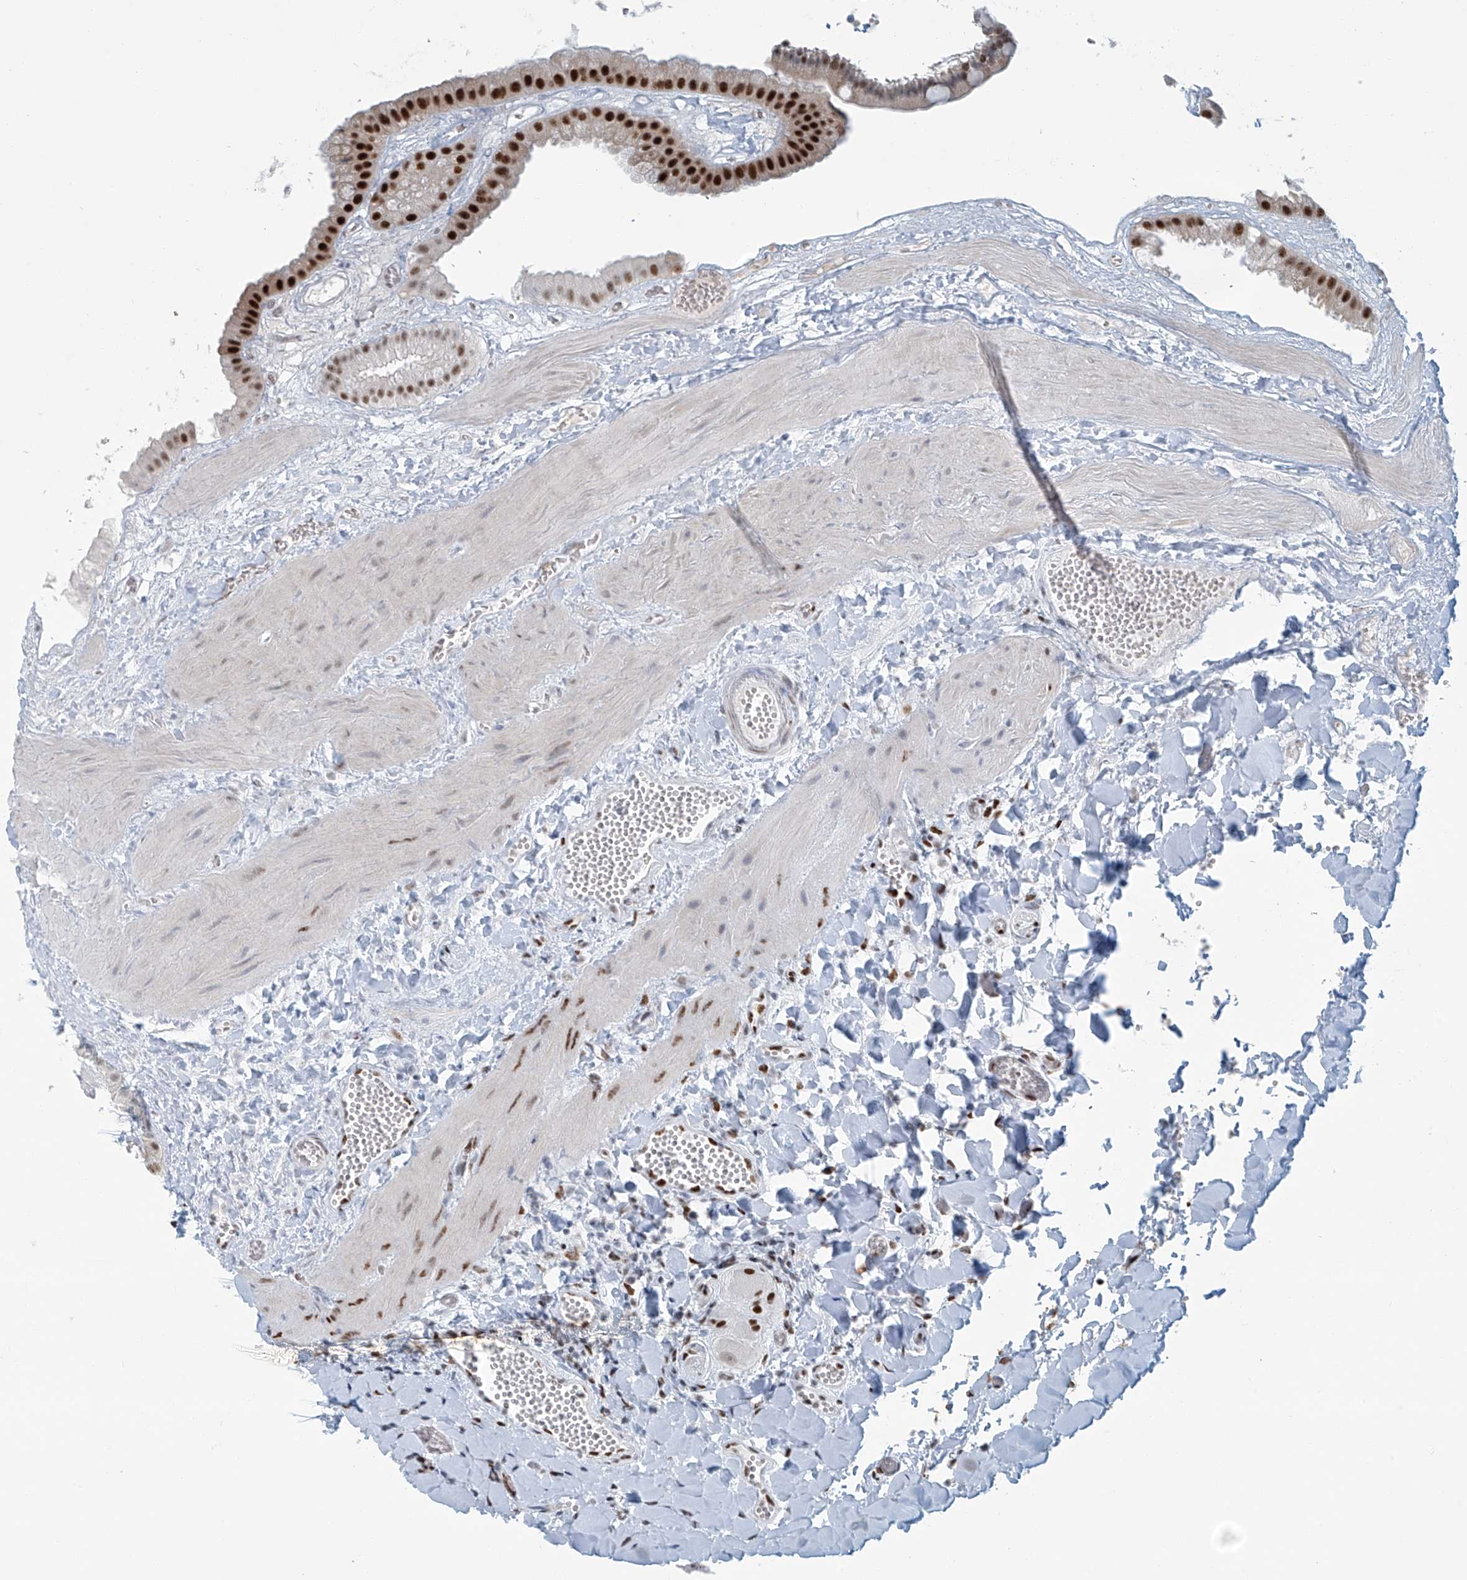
{"staining": {"intensity": "strong", "quantity": ">75%", "location": "nuclear"}, "tissue": "gallbladder", "cell_type": "Glandular cells", "image_type": "normal", "snomed": [{"axis": "morphology", "description": "Normal tissue, NOS"}, {"axis": "topography", "description": "Gallbladder"}], "caption": "Protein staining by immunohistochemistry displays strong nuclear positivity in approximately >75% of glandular cells in unremarkable gallbladder. (brown staining indicates protein expression, while blue staining denotes nuclei).", "gene": "ENSG00000257390", "patient": {"sex": "male", "age": 55}}